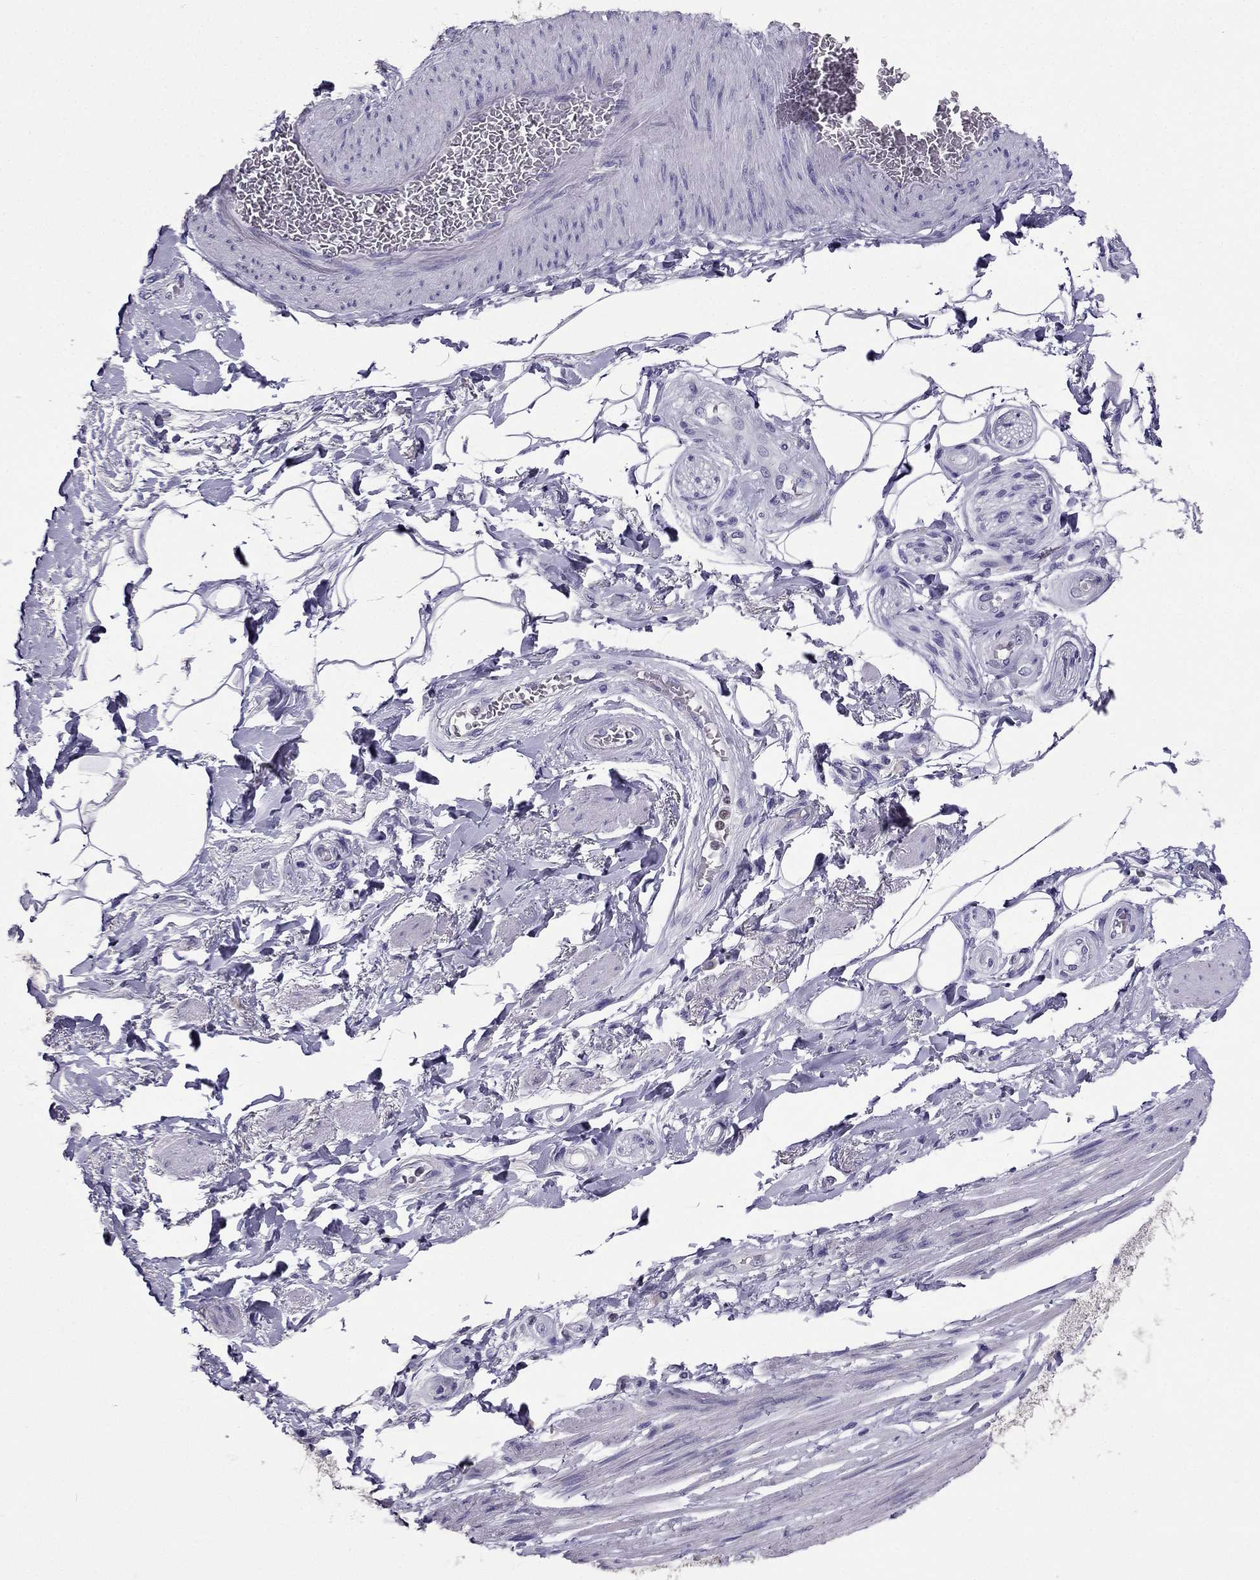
{"staining": {"intensity": "negative", "quantity": "none", "location": "none"}, "tissue": "adipose tissue", "cell_type": "Adipocytes", "image_type": "normal", "snomed": [{"axis": "morphology", "description": "Normal tissue, NOS"}, {"axis": "topography", "description": "Skeletal muscle"}, {"axis": "topography", "description": "Anal"}, {"axis": "topography", "description": "Peripheral nerve tissue"}], "caption": "This histopathology image is of benign adipose tissue stained with IHC to label a protein in brown with the nuclei are counter-stained blue. There is no staining in adipocytes. (DAB (3,3'-diaminobenzidine) immunohistochemistry (IHC) with hematoxylin counter stain).", "gene": "ARID3A", "patient": {"sex": "male", "age": 53}}